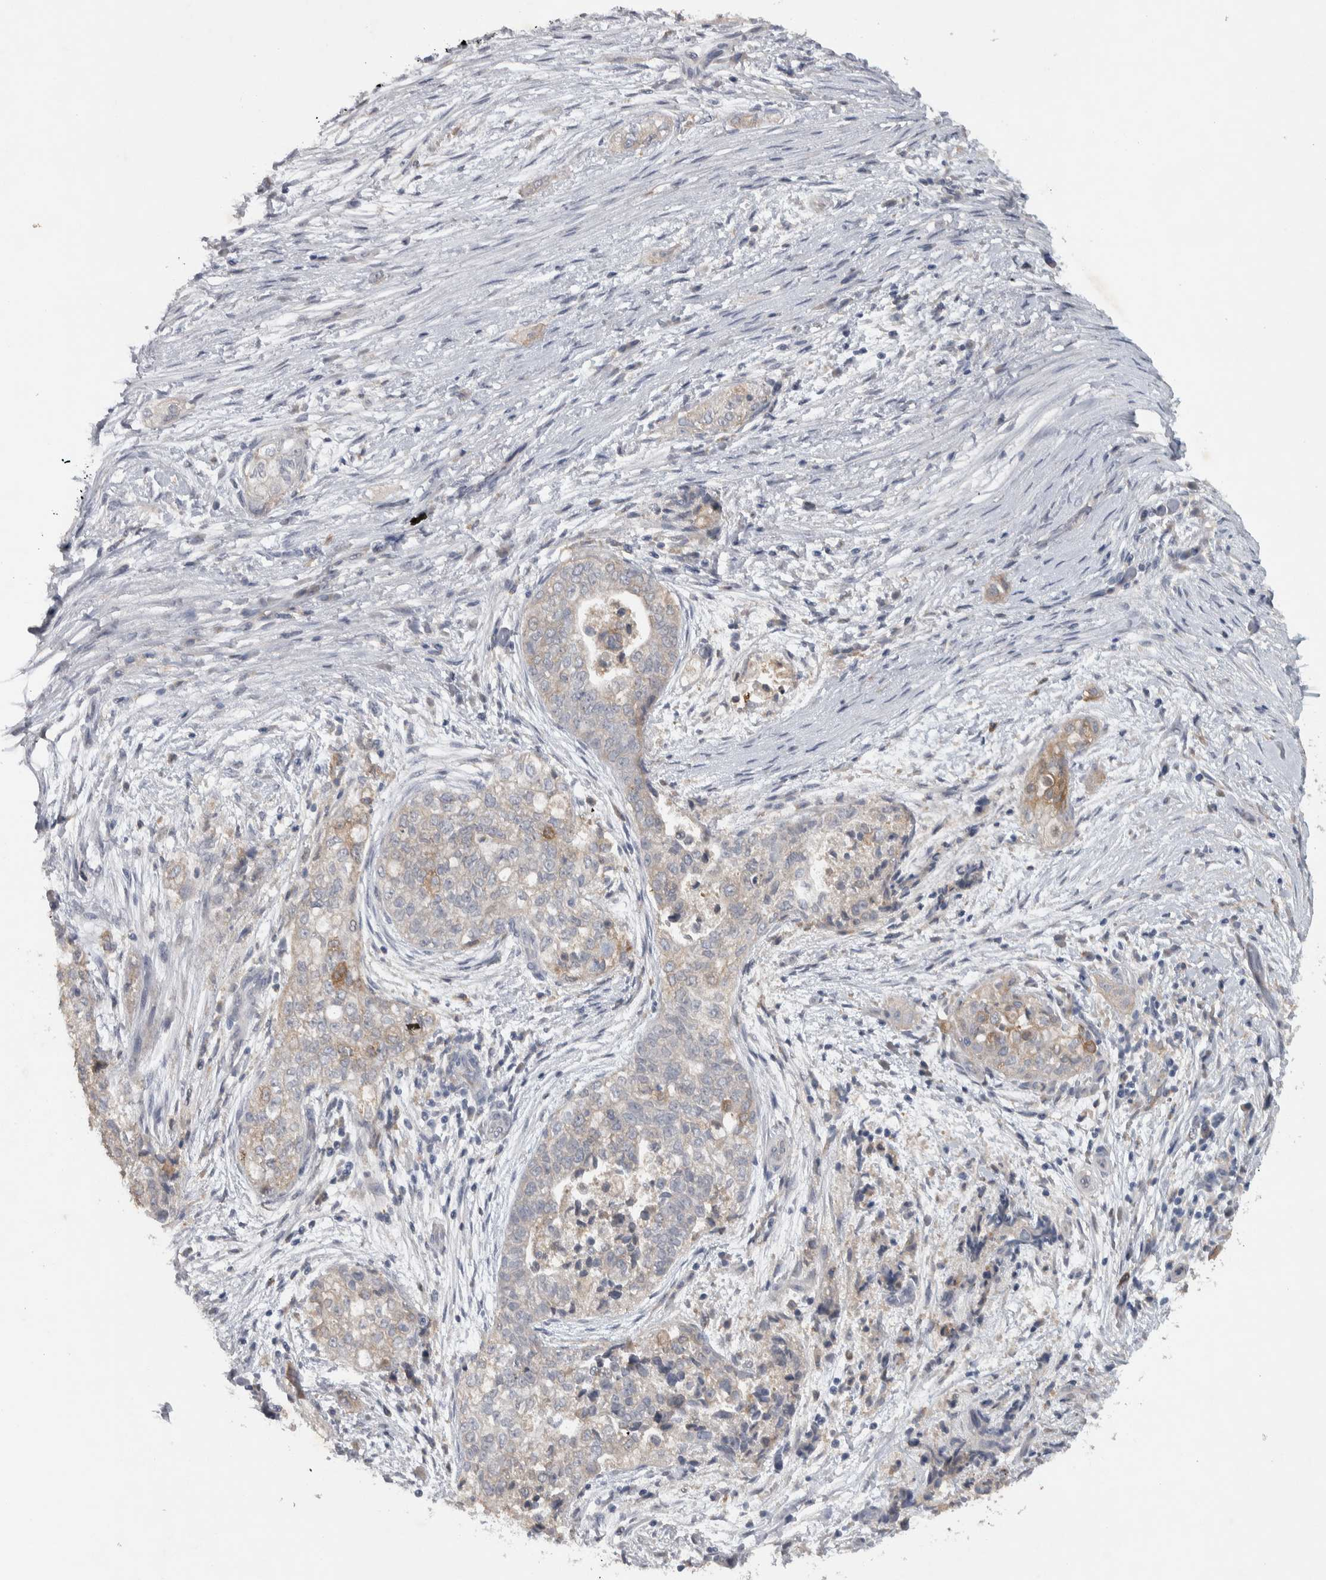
{"staining": {"intensity": "weak", "quantity": "<25%", "location": "cytoplasmic/membranous"}, "tissue": "pancreatic cancer", "cell_type": "Tumor cells", "image_type": "cancer", "snomed": [{"axis": "morphology", "description": "Adenocarcinoma, NOS"}, {"axis": "topography", "description": "Pancreas"}], "caption": "Immunohistochemistry micrograph of human adenocarcinoma (pancreatic) stained for a protein (brown), which displays no expression in tumor cells.", "gene": "NT5C2", "patient": {"sex": "male", "age": 72}}